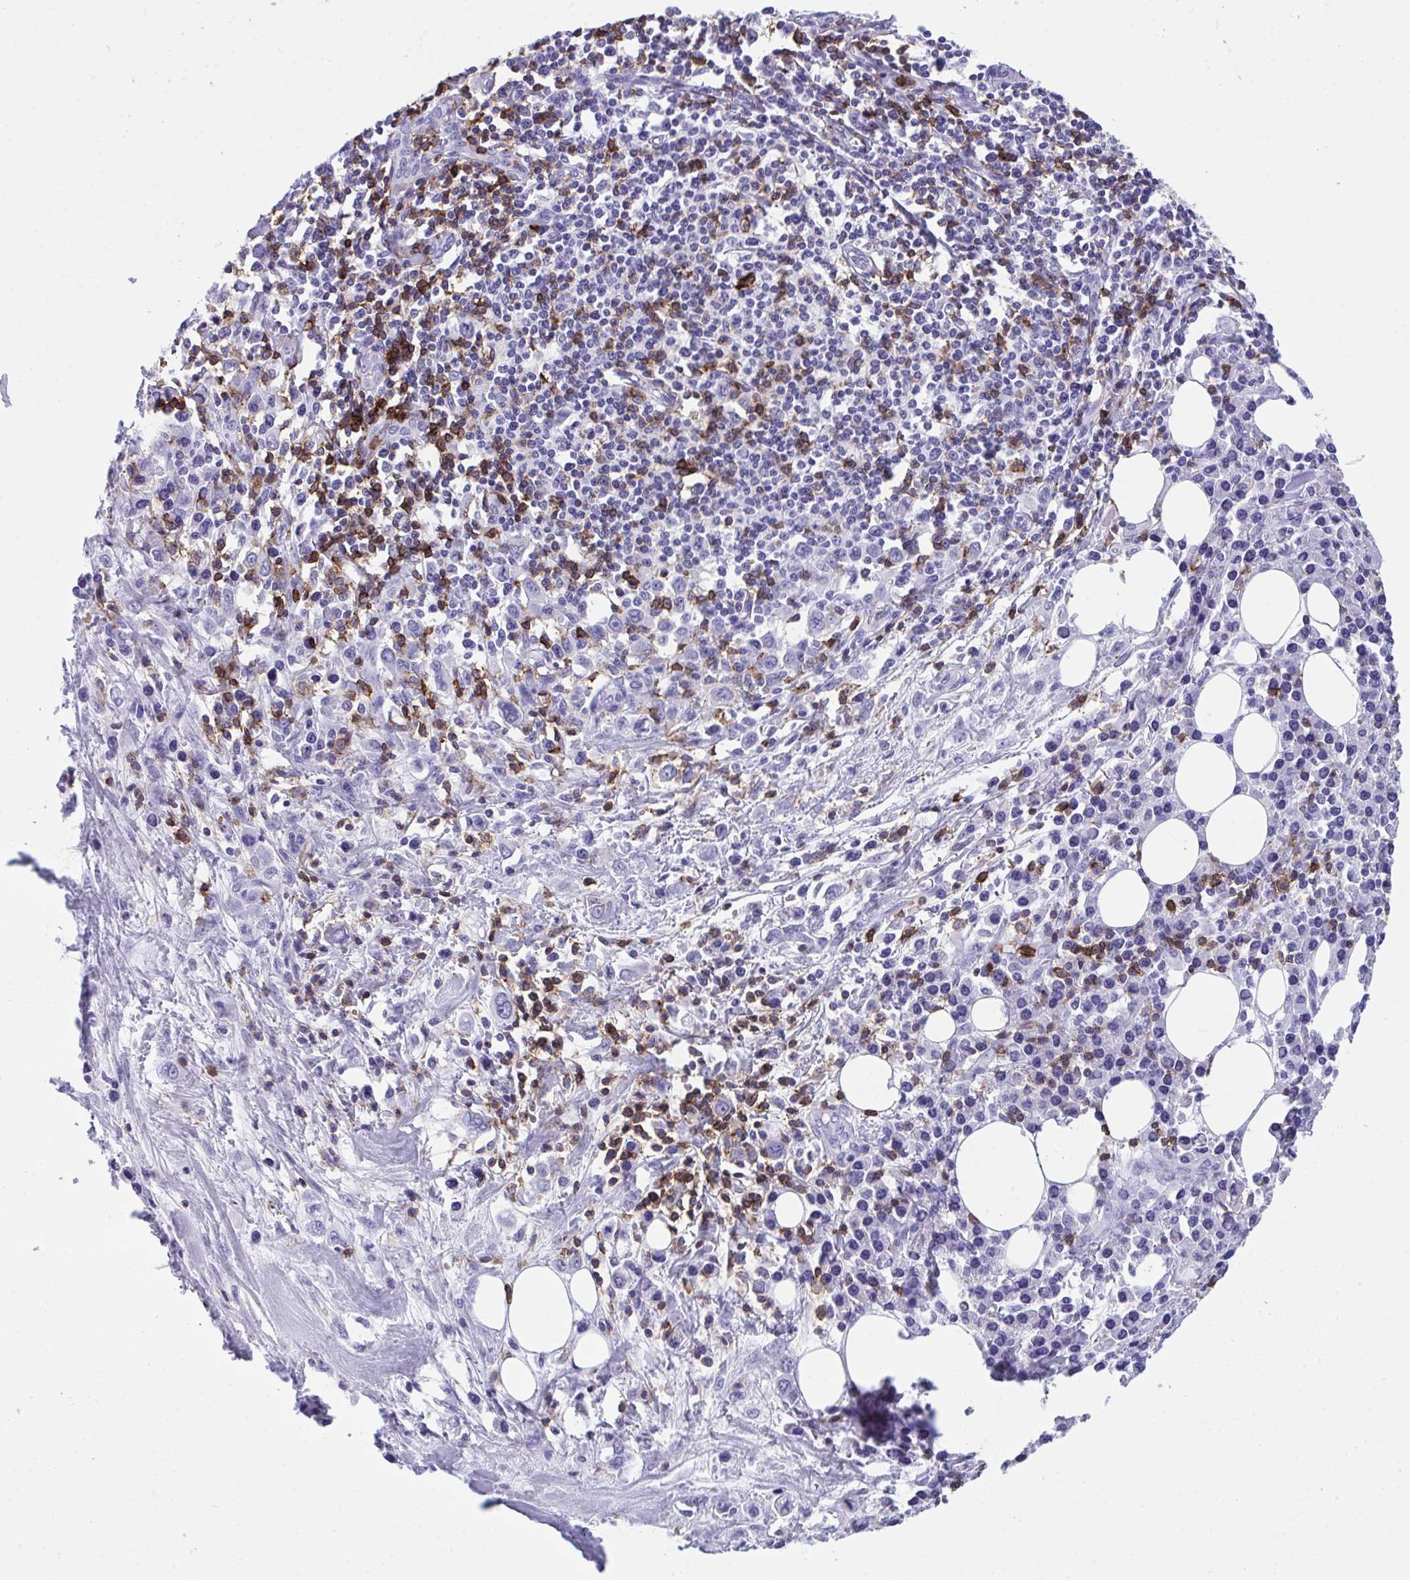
{"staining": {"intensity": "negative", "quantity": "none", "location": "none"}, "tissue": "stomach cancer", "cell_type": "Tumor cells", "image_type": "cancer", "snomed": [{"axis": "morphology", "description": "Adenocarcinoma, NOS"}, {"axis": "topography", "description": "Stomach, upper"}], "caption": "An image of stomach cancer (adenocarcinoma) stained for a protein exhibits no brown staining in tumor cells.", "gene": "SPN", "patient": {"sex": "male", "age": 75}}